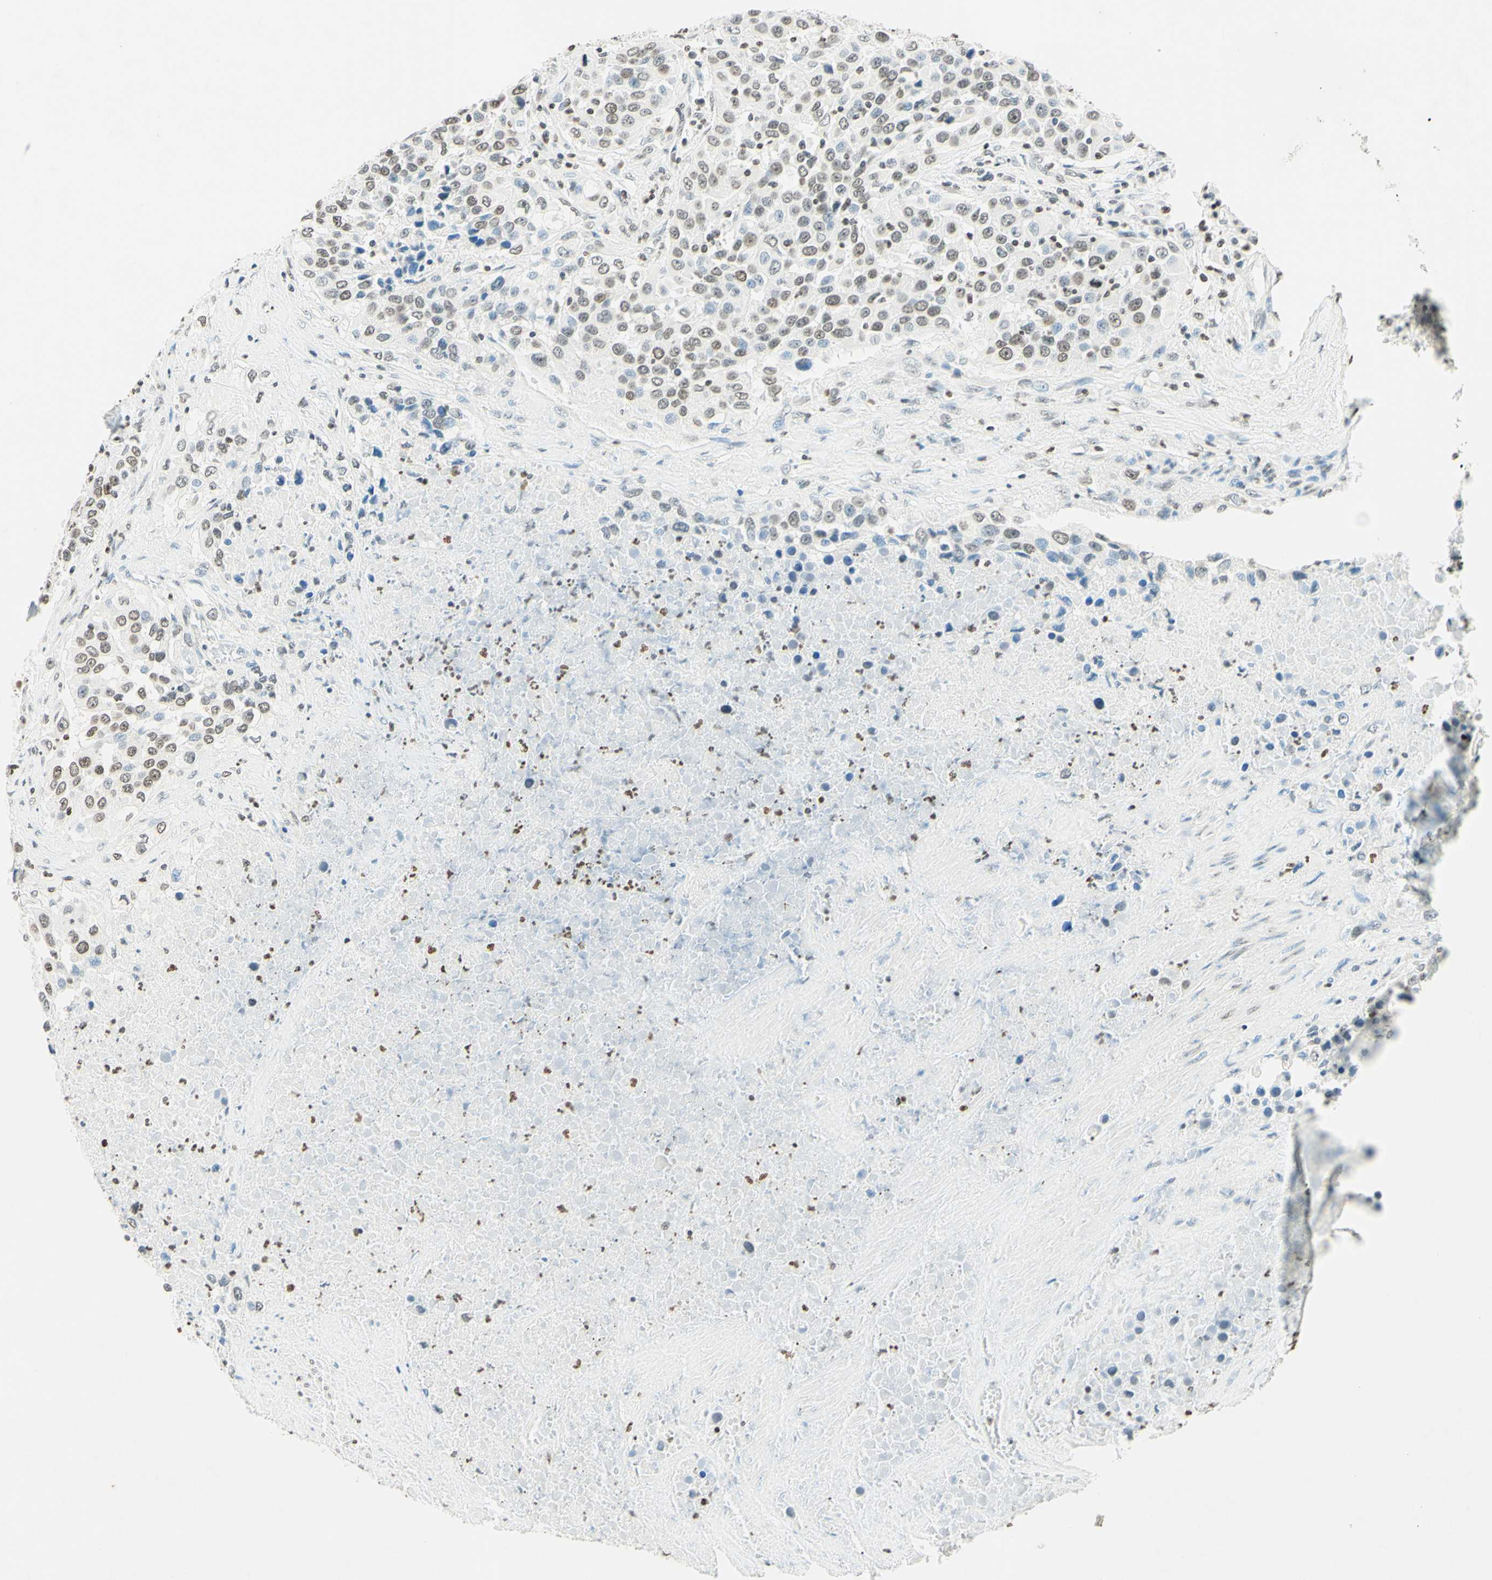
{"staining": {"intensity": "moderate", "quantity": "25%-75%", "location": "nuclear"}, "tissue": "urothelial cancer", "cell_type": "Tumor cells", "image_type": "cancer", "snomed": [{"axis": "morphology", "description": "Urothelial carcinoma, High grade"}, {"axis": "topography", "description": "Urinary bladder"}], "caption": "Immunohistochemical staining of high-grade urothelial carcinoma demonstrates moderate nuclear protein expression in approximately 25%-75% of tumor cells.", "gene": "MSH2", "patient": {"sex": "female", "age": 80}}